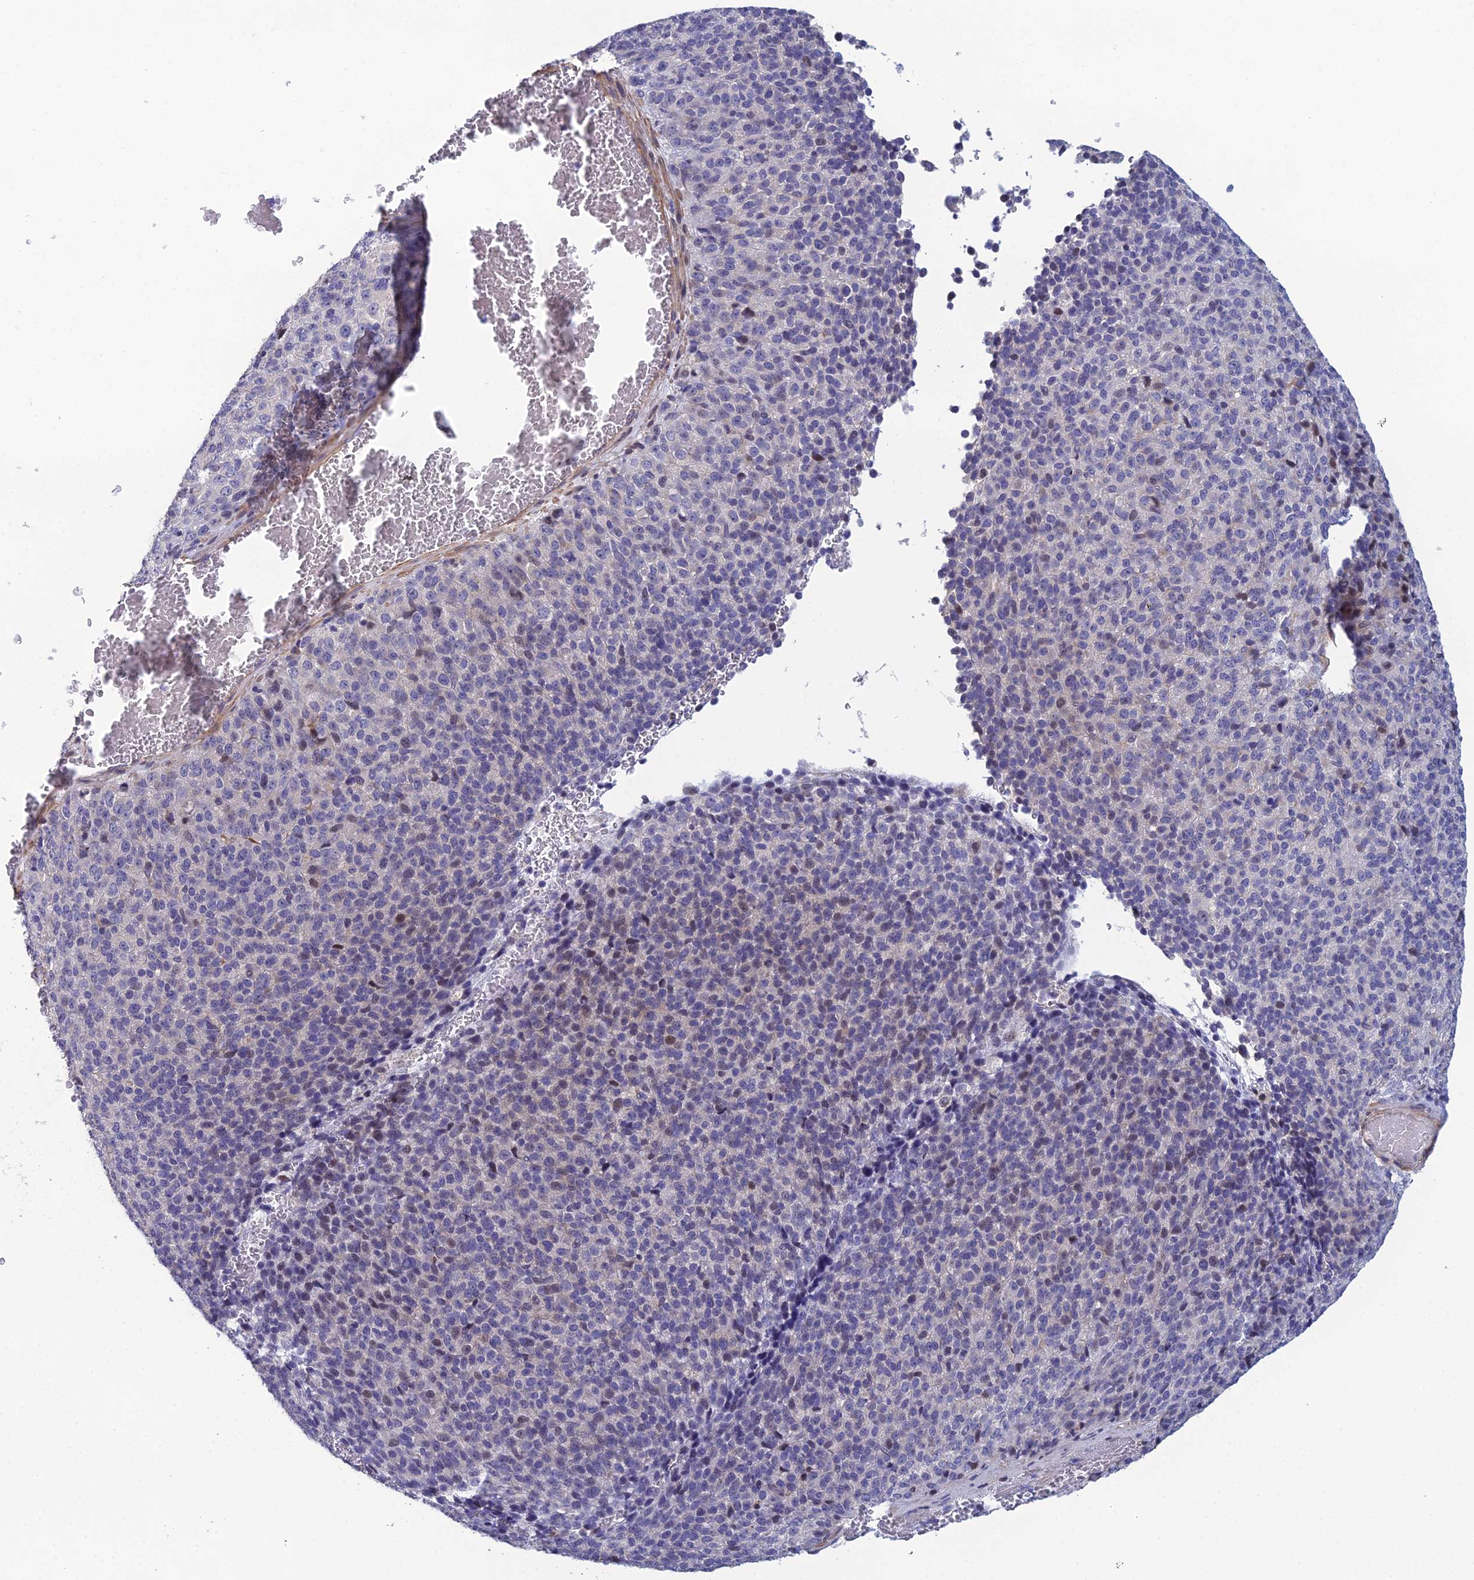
{"staining": {"intensity": "weak", "quantity": "<25%", "location": "nuclear"}, "tissue": "melanoma", "cell_type": "Tumor cells", "image_type": "cancer", "snomed": [{"axis": "morphology", "description": "Malignant melanoma, Metastatic site"}, {"axis": "topography", "description": "Brain"}], "caption": "The photomicrograph reveals no significant positivity in tumor cells of melanoma.", "gene": "LZTS2", "patient": {"sex": "female", "age": 56}}